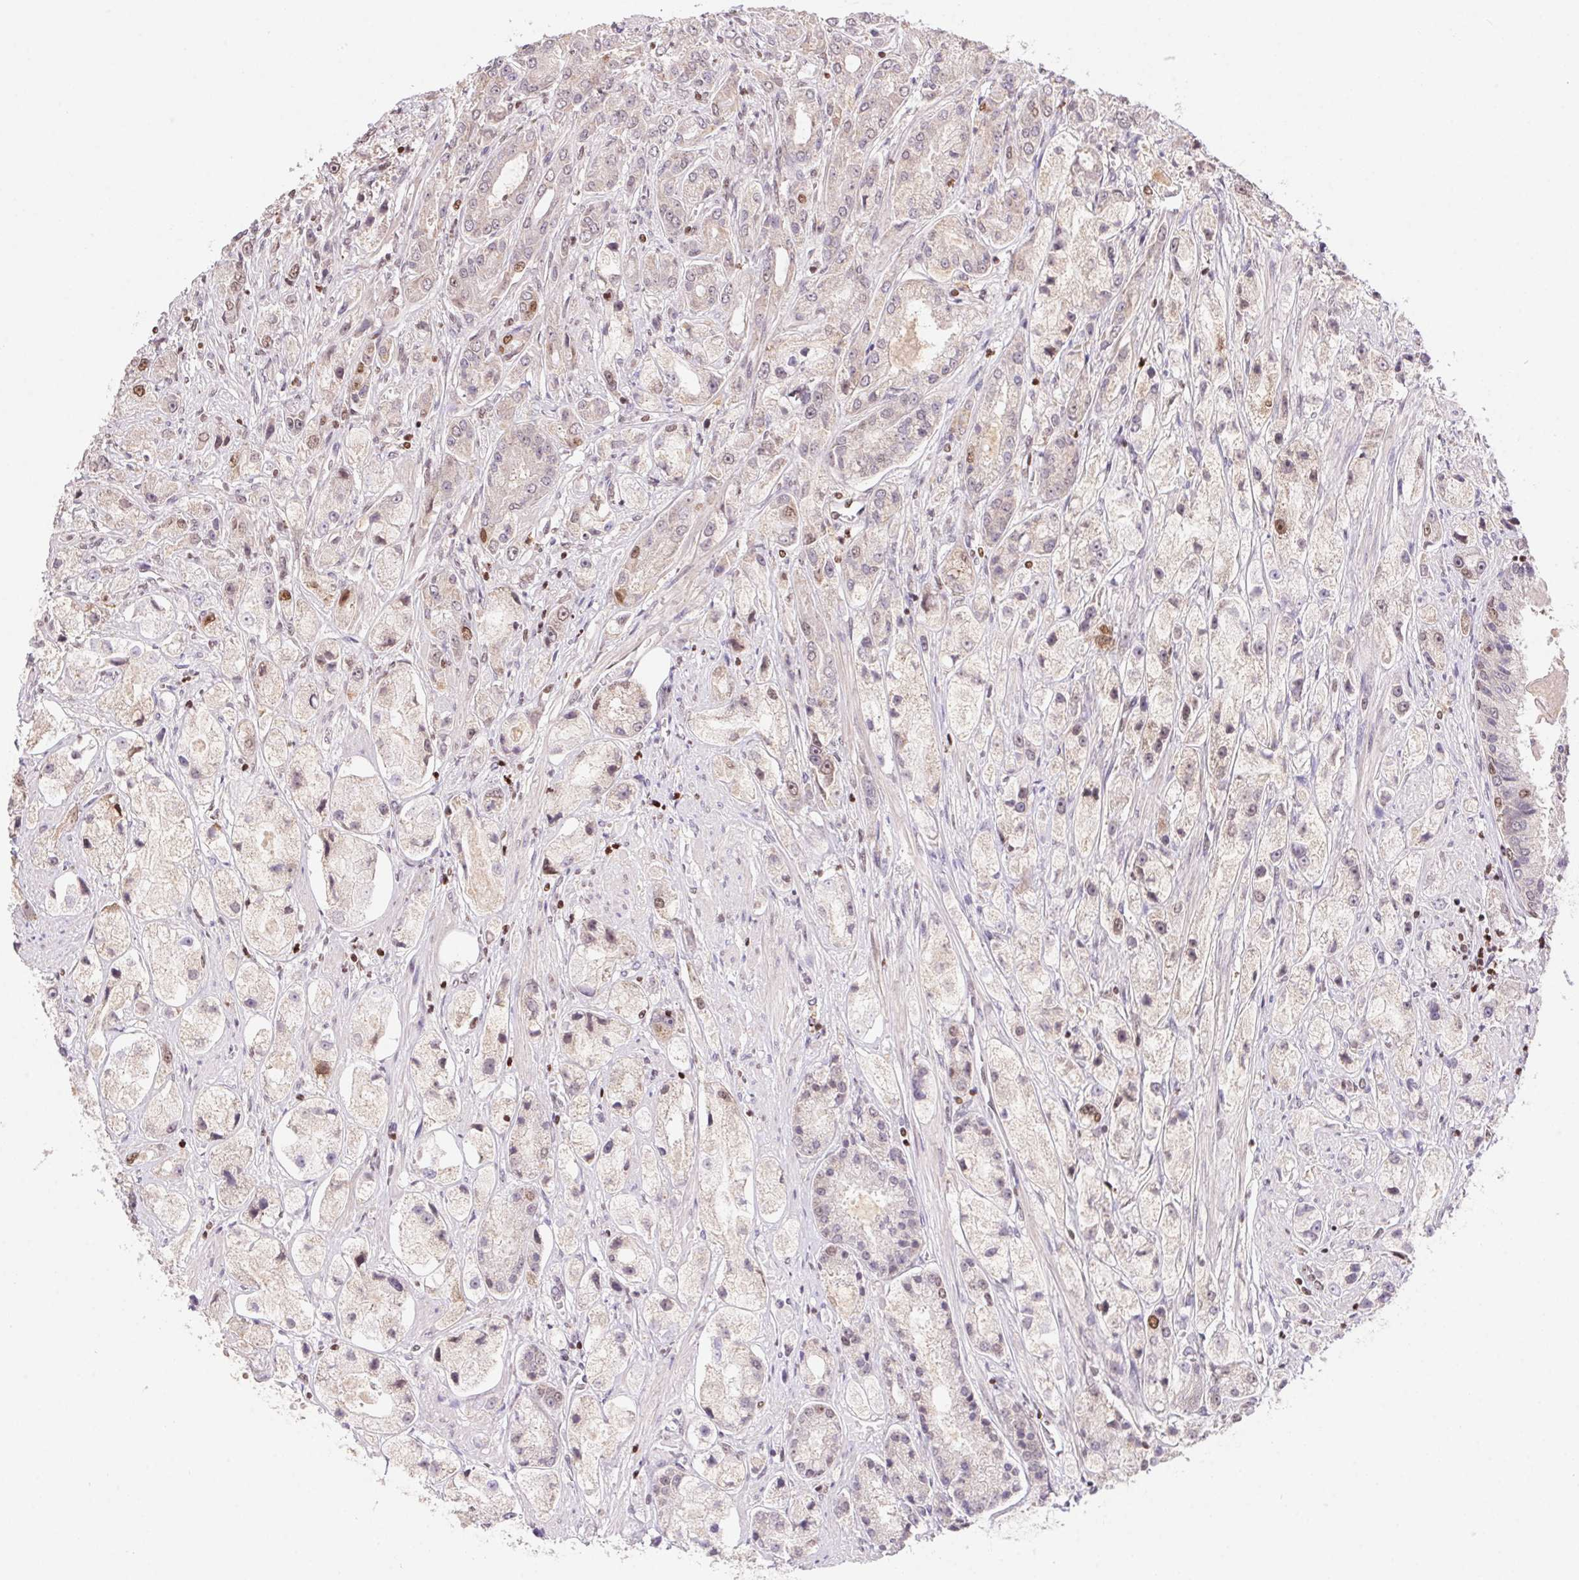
{"staining": {"intensity": "moderate", "quantity": "<25%", "location": "nuclear"}, "tissue": "prostate cancer", "cell_type": "Tumor cells", "image_type": "cancer", "snomed": [{"axis": "morphology", "description": "Adenocarcinoma, High grade"}, {"axis": "topography", "description": "Prostate"}], "caption": "Moderate nuclear protein staining is seen in about <25% of tumor cells in prostate cancer (adenocarcinoma (high-grade)).", "gene": "POLD3", "patient": {"sex": "male", "age": 67}}